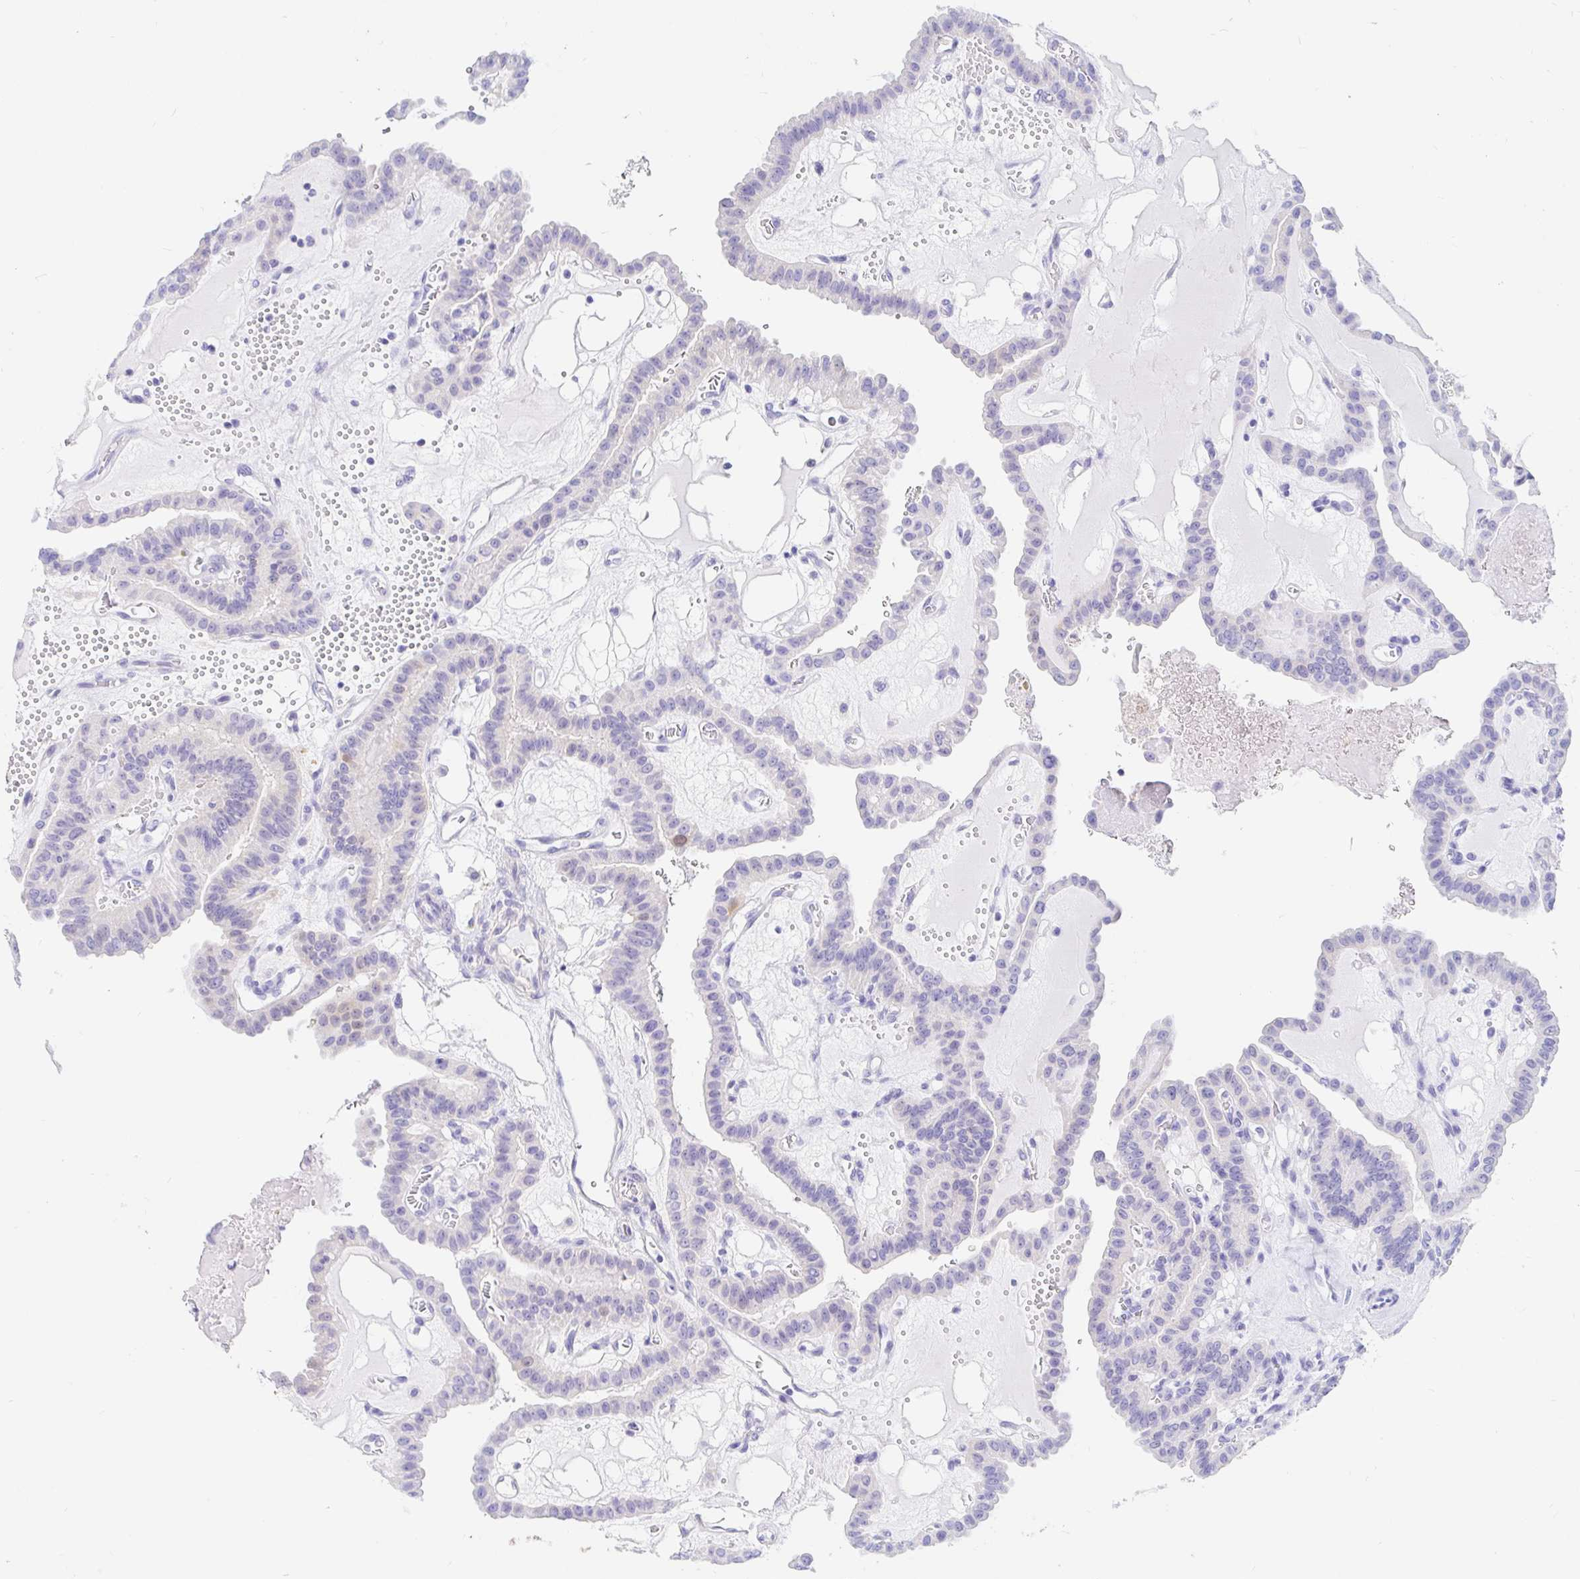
{"staining": {"intensity": "negative", "quantity": "none", "location": "none"}, "tissue": "thyroid cancer", "cell_type": "Tumor cells", "image_type": "cancer", "snomed": [{"axis": "morphology", "description": "Papillary adenocarcinoma, NOS"}, {"axis": "topography", "description": "Thyroid gland"}], "caption": "Immunohistochemistry (IHC) image of papillary adenocarcinoma (thyroid) stained for a protein (brown), which displays no expression in tumor cells.", "gene": "PPP1R1B", "patient": {"sex": "male", "age": 87}}